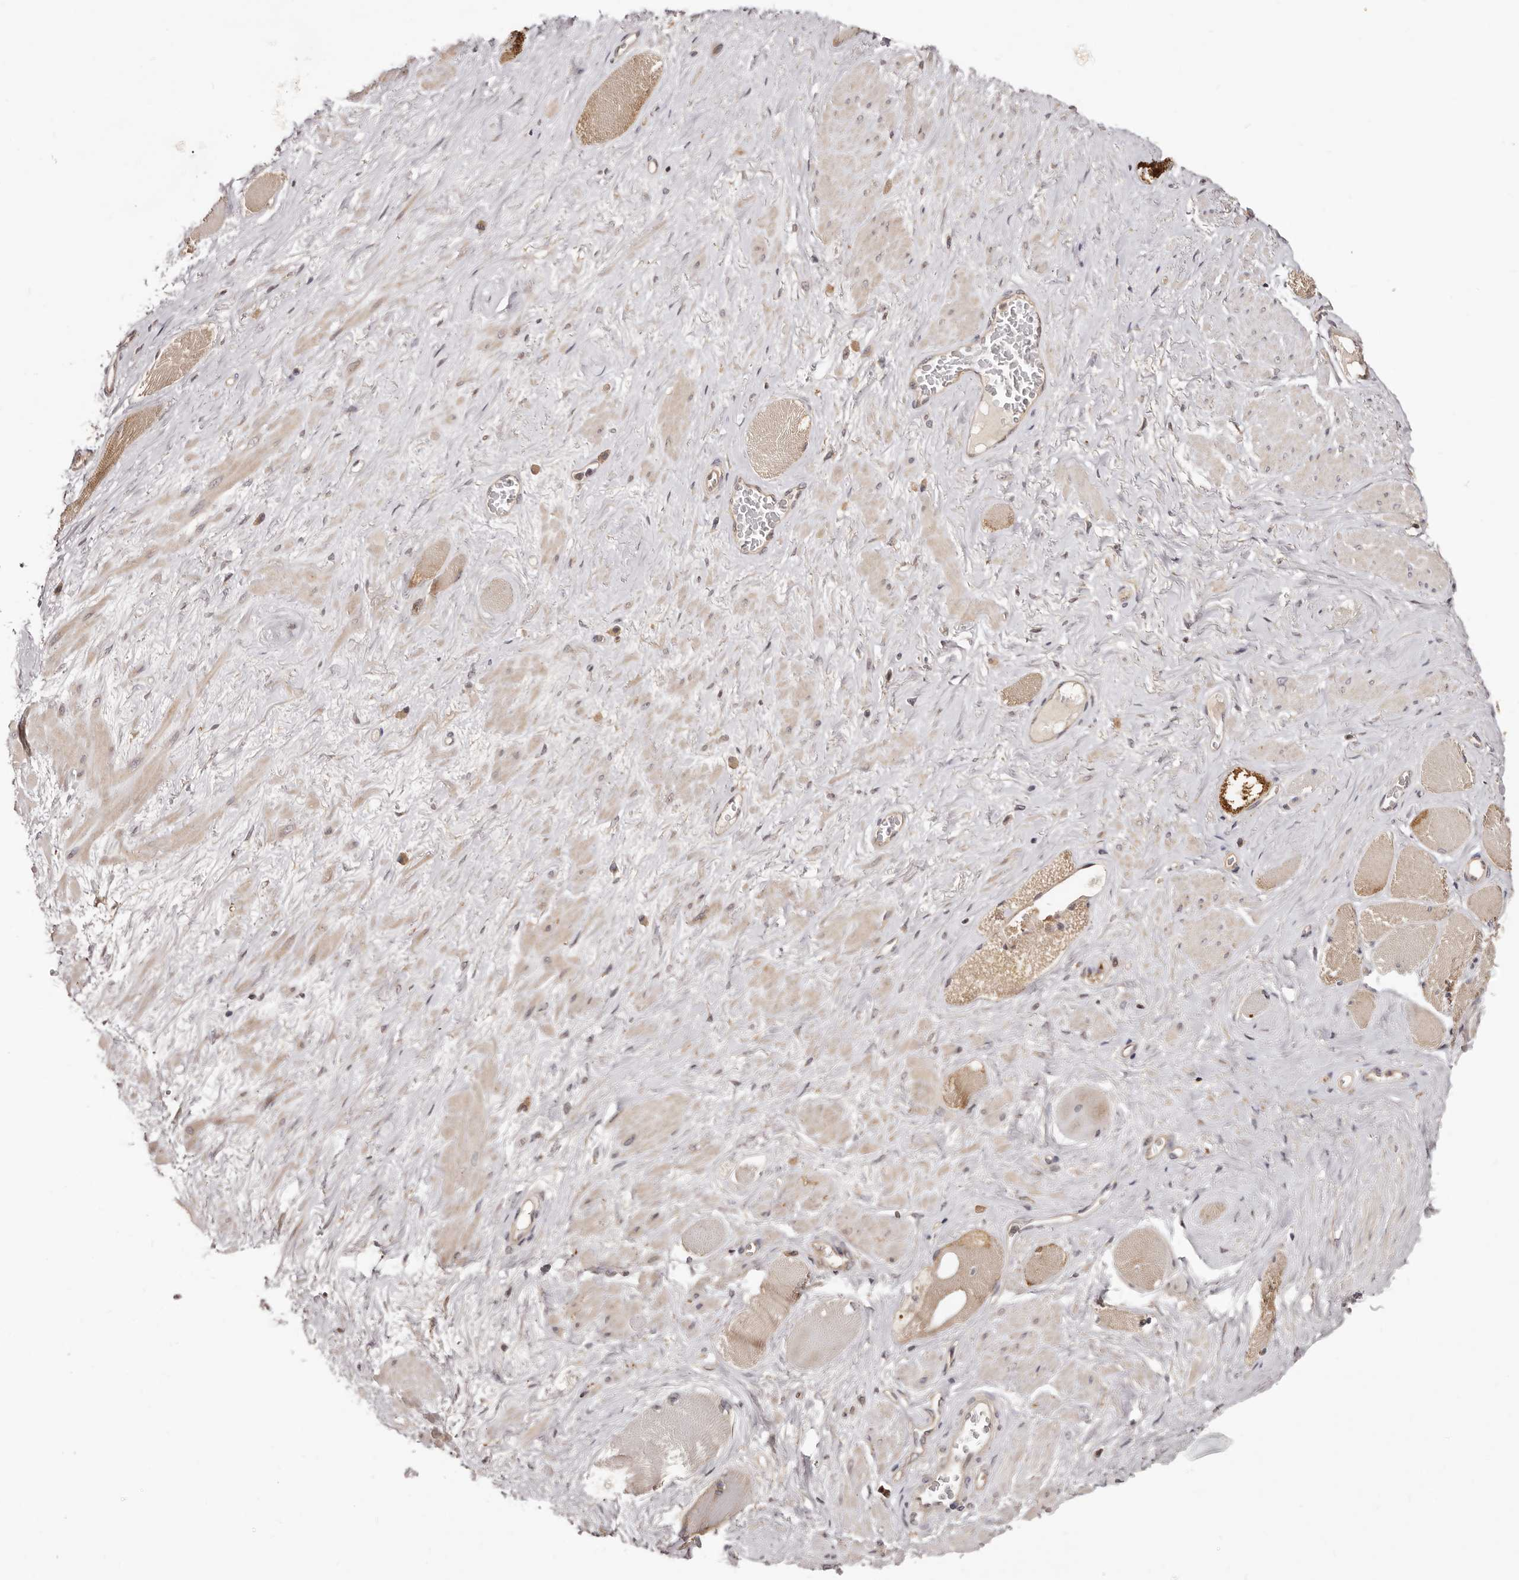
{"staining": {"intensity": "negative", "quantity": "none", "location": "none"}, "tissue": "adipose tissue", "cell_type": "Adipocytes", "image_type": "normal", "snomed": [{"axis": "morphology", "description": "Normal tissue, NOS"}, {"axis": "morphology", "description": "Adenocarcinoma, Low grade"}, {"axis": "topography", "description": "Prostate"}, {"axis": "topography", "description": "Peripheral nerve tissue"}], "caption": "Immunohistochemistry (IHC) image of benign human adipose tissue stained for a protein (brown), which exhibits no expression in adipocytes.", "gene": "MDP1", "patient": {"sex": "male", "age": 63}}